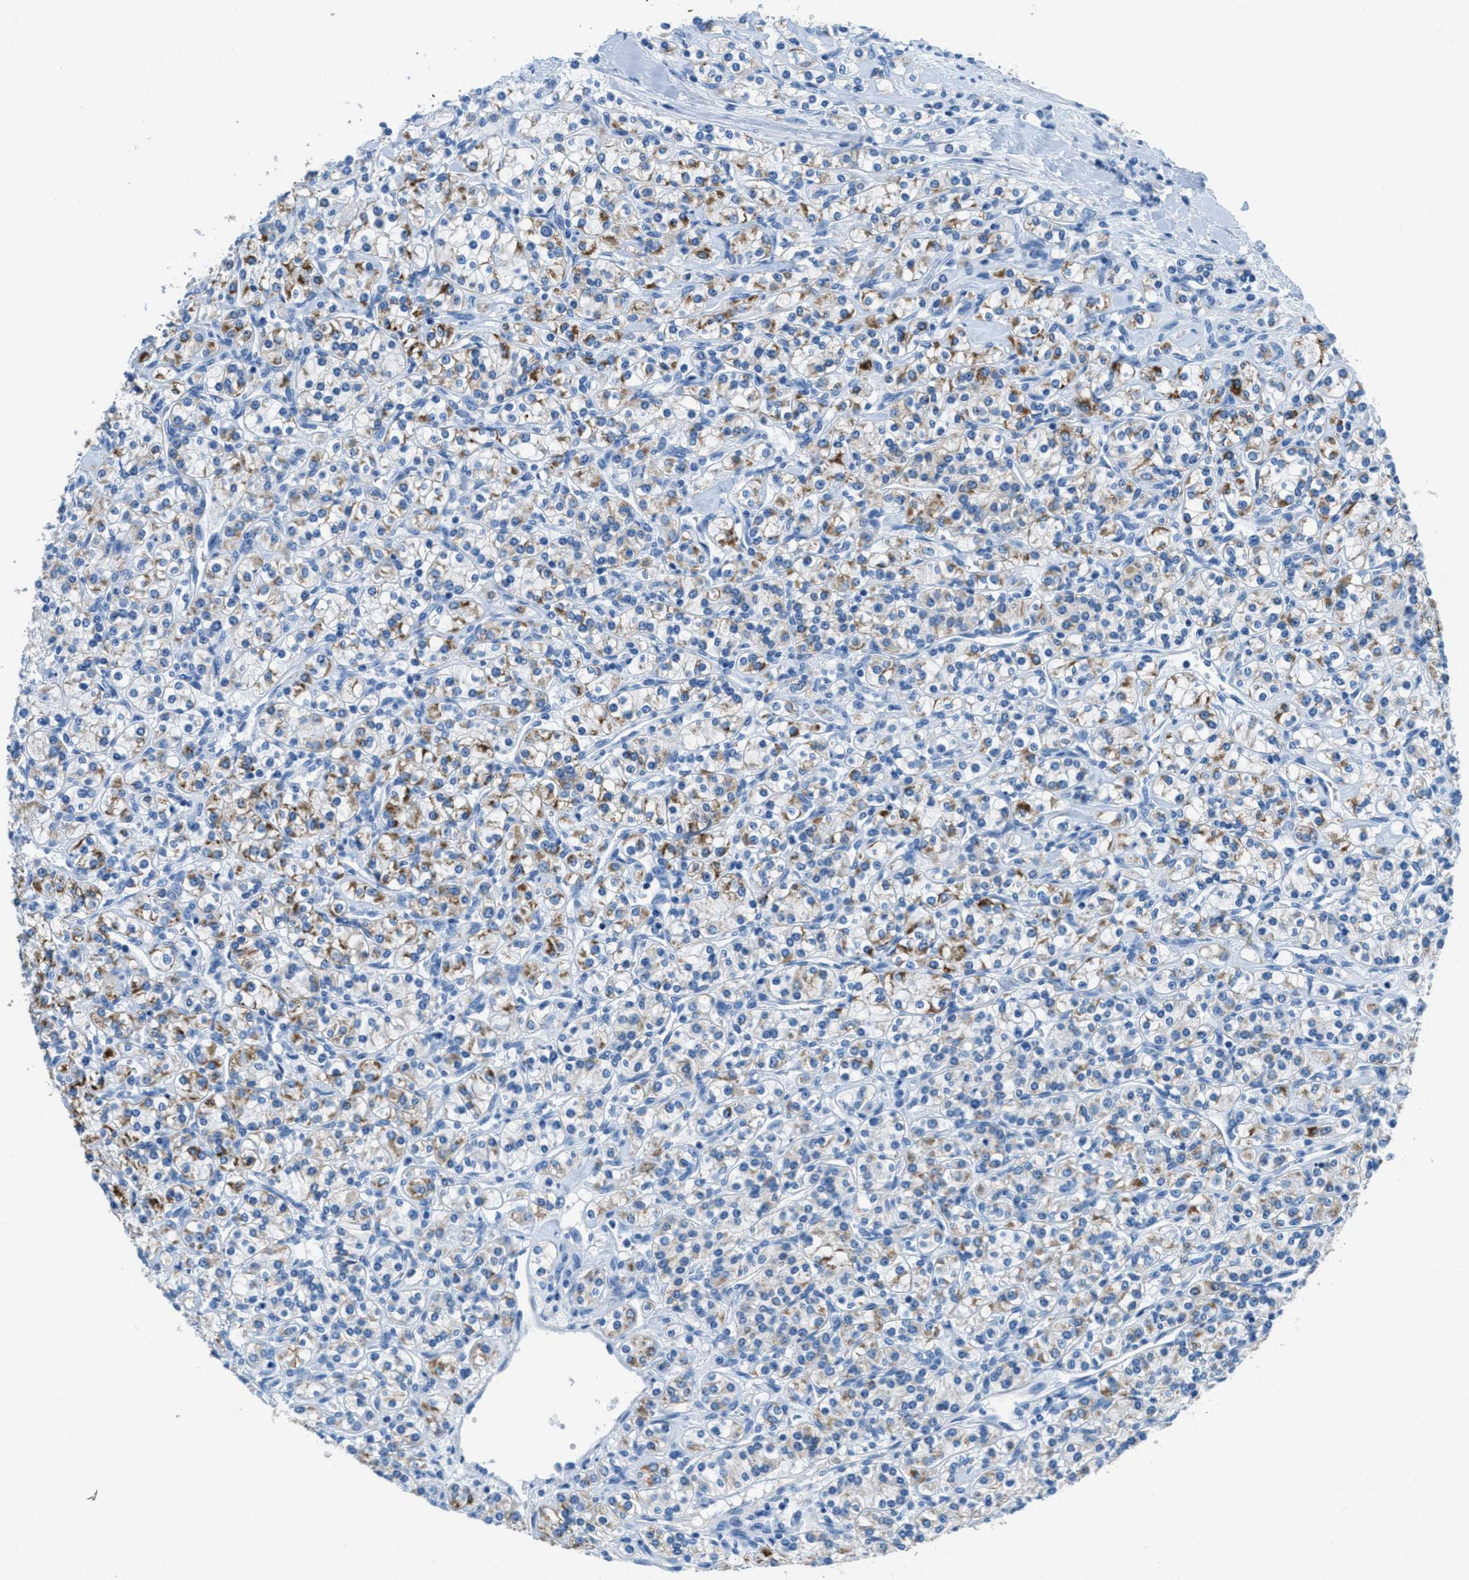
{"staining": {"intensity": "moderate", "quantity": "<25%", "location": "cytoplasmic/membranous"}, "tissue": "renal cancer", "cell_type": "Tumor cells", "image_type": "cancer", "snomed": [{"axis": "morphology", "description": "Adenocarcinoma, NOS"}, {"axis": "topography", "description": "Kidney"}], "caption": "Moderate cytoplasmic/membranous positivity is appreciated in about <25% of tumor cells in renal cancer.", "gene": "MGARP", "patient": {"sex": "male", "age": 77}}